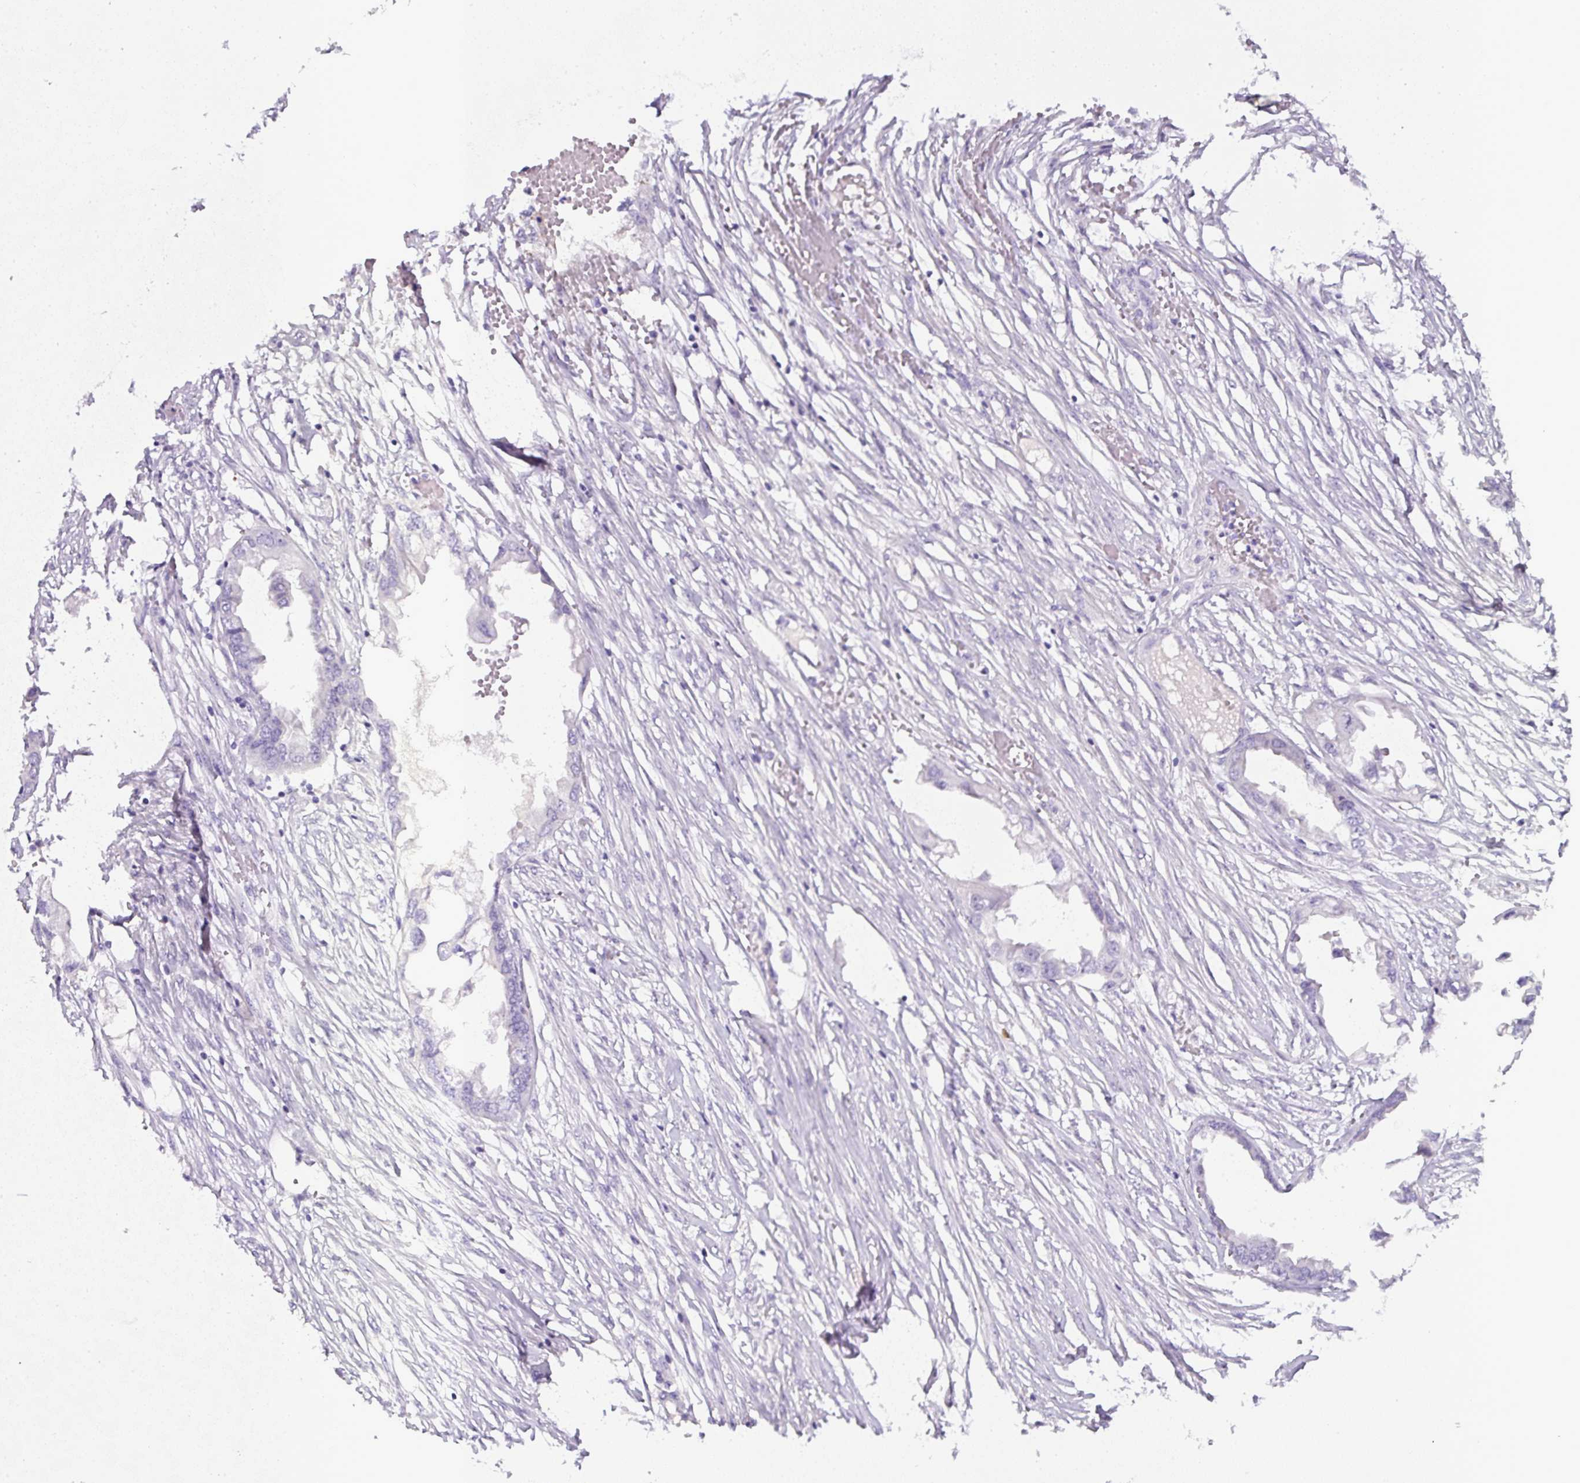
{"staining": {"intensity": "negative", "quantity": "none", "location": "none"}, "tissue": "endometrial cancer", "cell_type": "Tumor cells", "image_type": "cancer", "snomed": [{"axis": "morphology", "description": "Adenocarcinoma, NOS"}, {"axis": "morphology", "description": "Adenocarcinoma, metastatic, NOS"}, {"axis": "topography", "description": "Adipose tissue"}, {"axis": "topography", "description": "Endometrium"}], "caption": "Immunohistochemistry (IHC) of human endometrial cancer (adenocarcinoma) shows no positivity in tumor cells.", "gene": "OR14A2", "patient": {"sex": "female", "age": 67}}